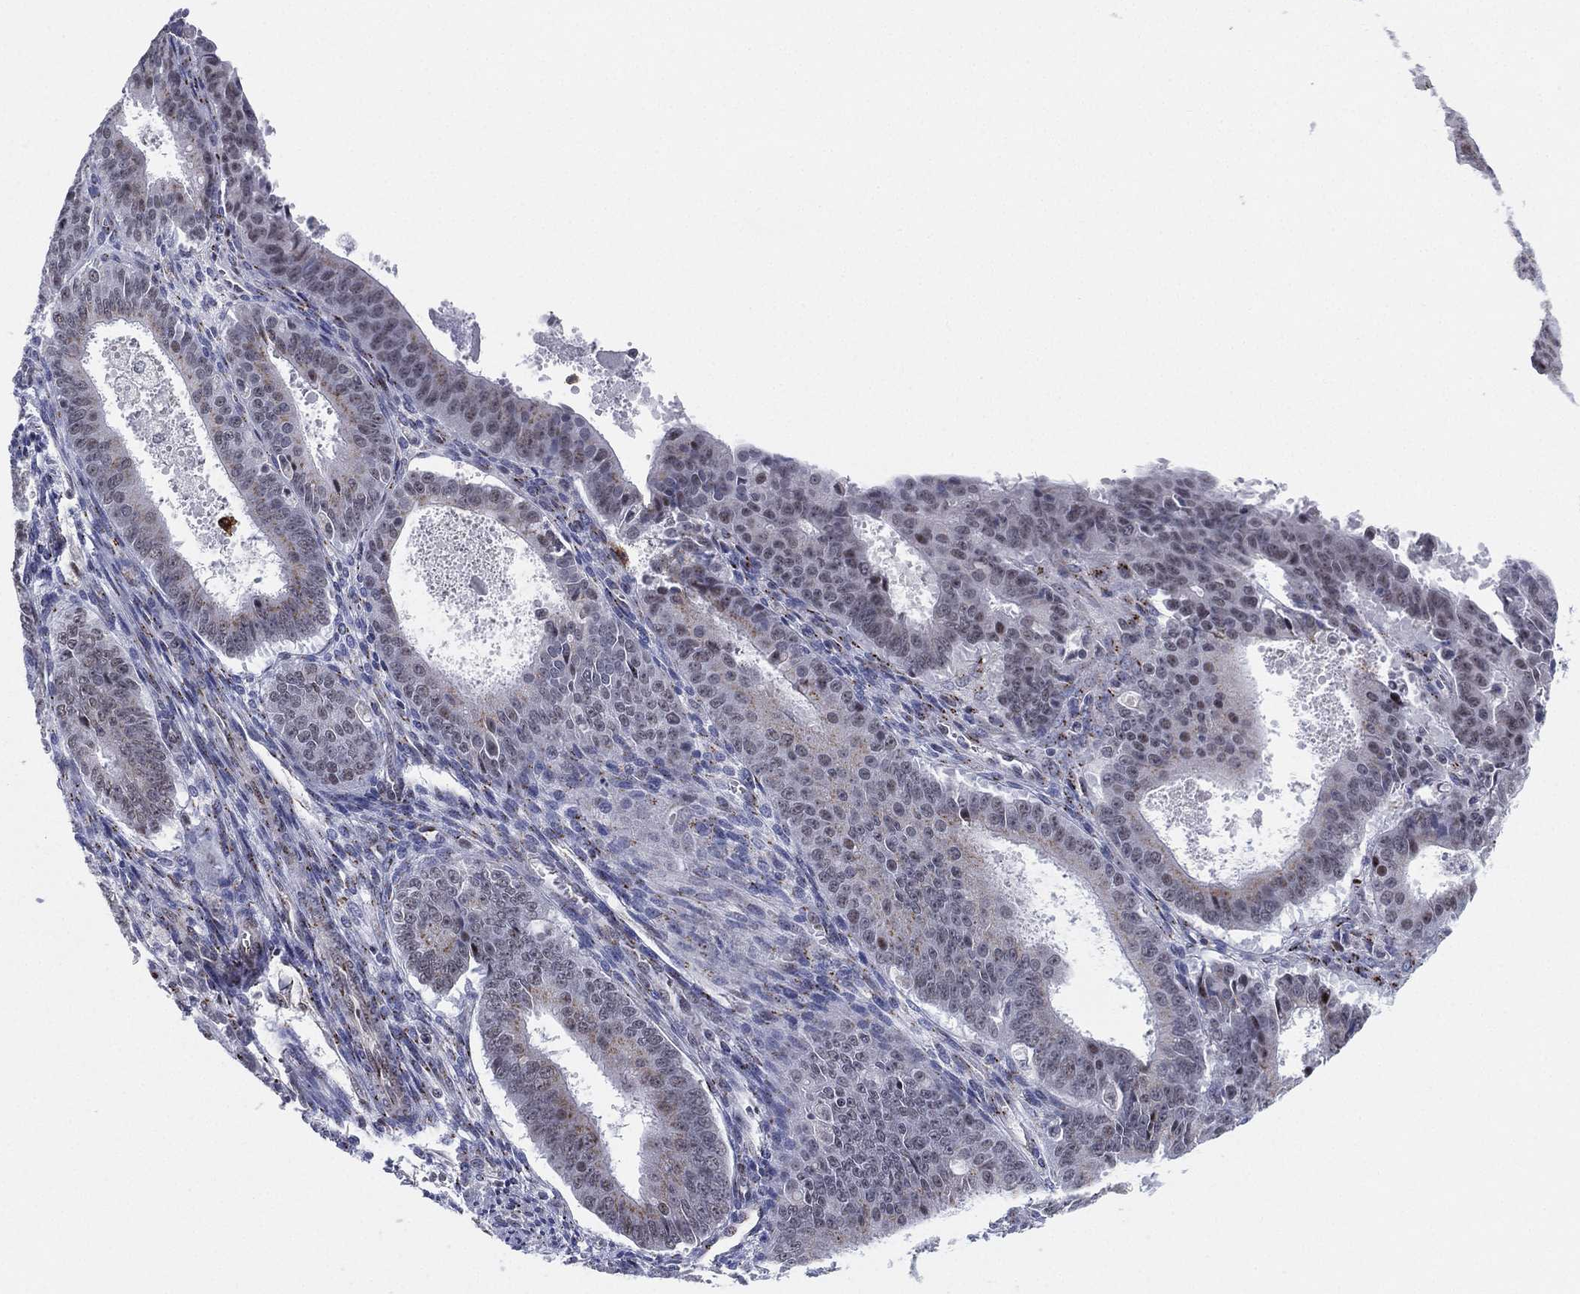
{"staining": {"intensity": "negative", "quantity": "none", "location": "none"}, "tissue": "ovarian cancer", "cell_type": "Tumor cells", "image_type": "cancer", "snomed": [{"axis": "morphology", "description": "Carcinoma, endometroid"}, {"axis": "topography", "description": "Ovary"}], "caption": "Immunohistochemistry (IHC) image of ovarian cancer (endometroid carcinoma) stained for a protein (brown), which shows no positivity in tumor cells.", "gene": "CD177", "patient": {"sex": "female", "age": 42}}